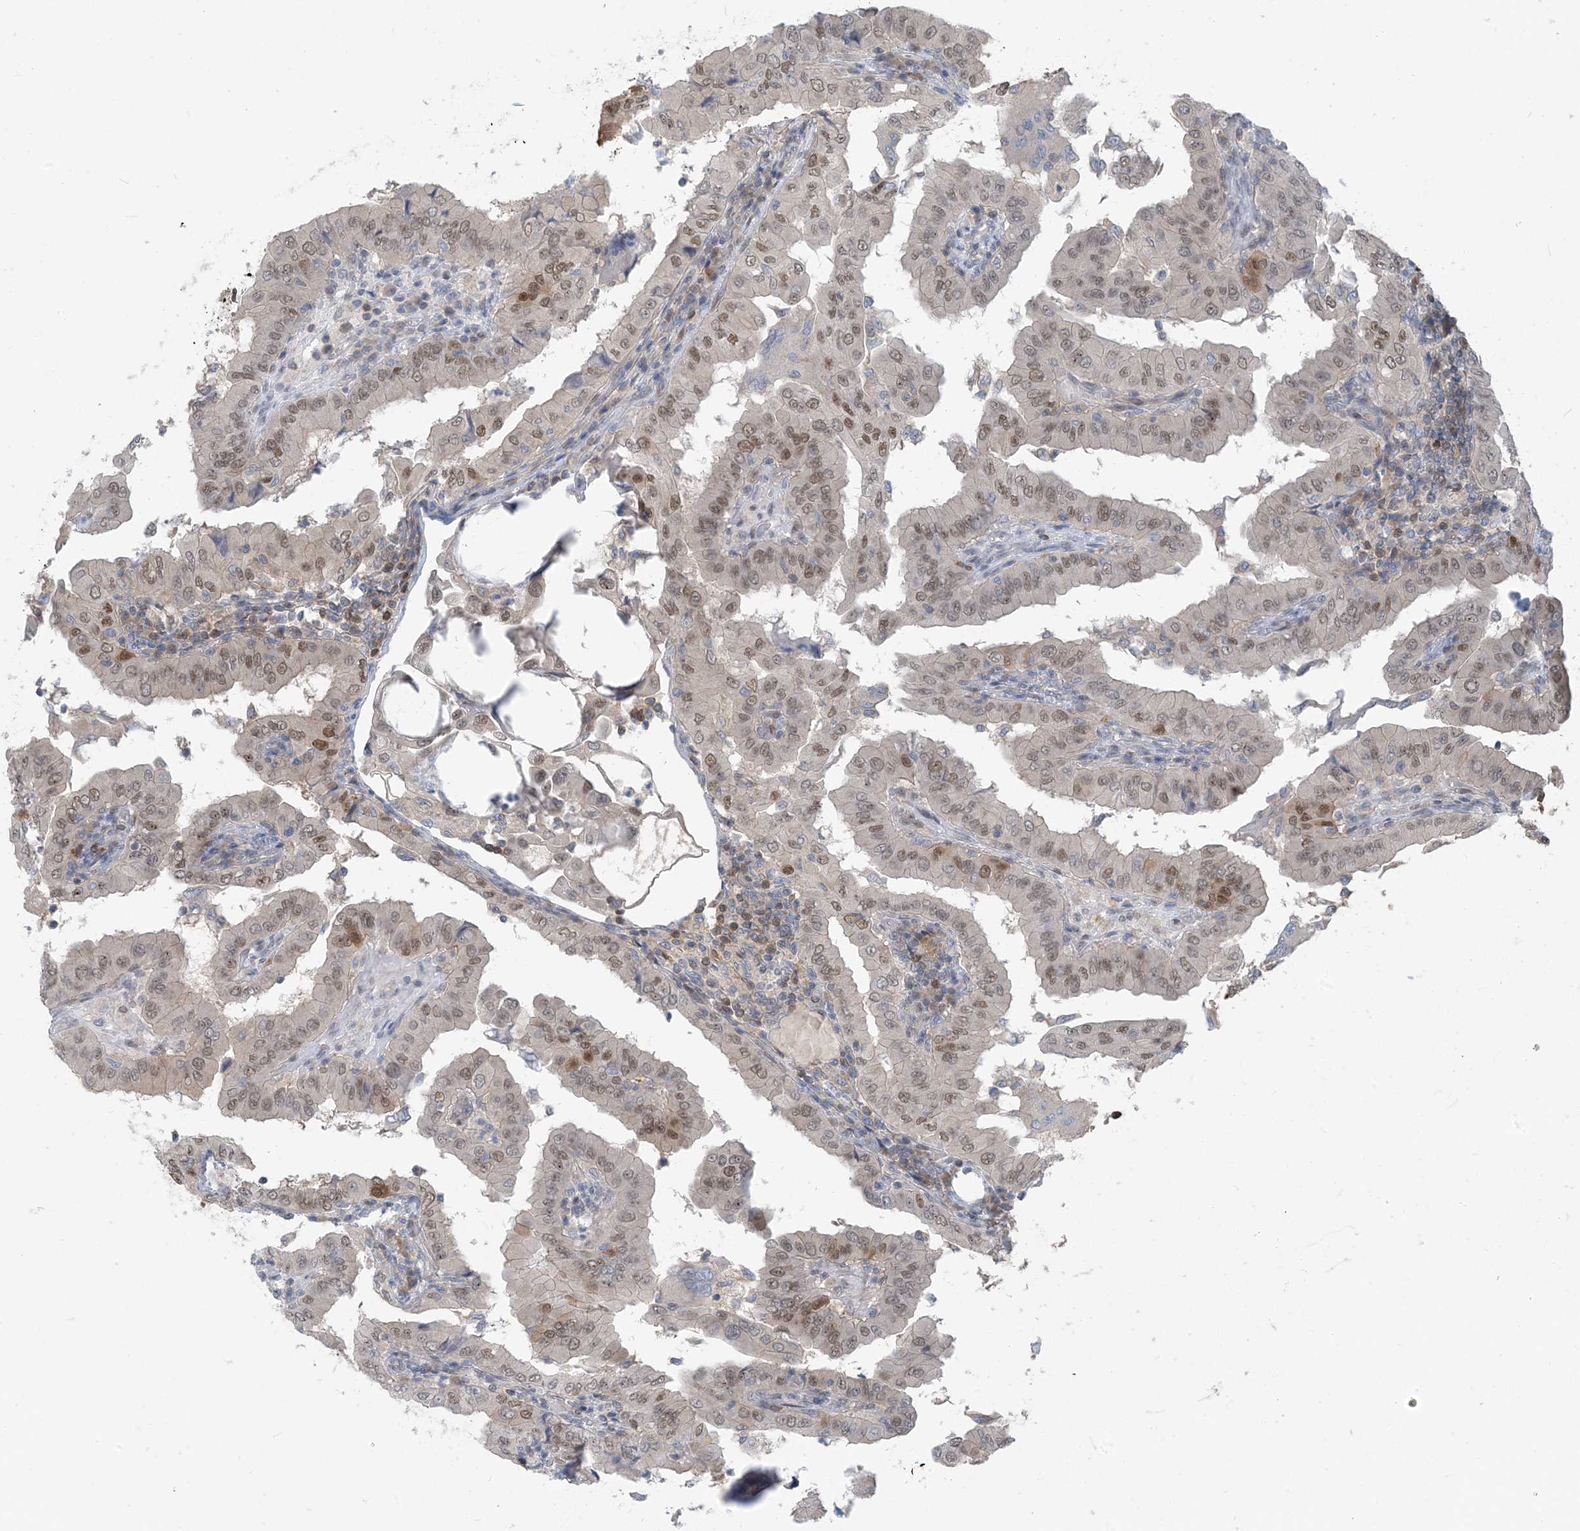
{"staining": {"intensity": "weak", "quantity": ">75%", "location": "nuclear"}, "tissue": "thyroid cancer", "cell_type": "Tumor cells", "image_type": "cancer", "snomed": [{"axis": "morphology", "description": "Papillary adenocarcinoma, NOS"}, {"axis": "topography", "description": "Thyroid gland"}], "caption": "Immunohistochemical staining of human thyroid cancer exhibits low levels of weak nuclear protein positivity in about >75% of tumor cells. The staining is performed using DAB (3,3'-diaminobenzidine) brown chromogen to label protein expression. The nuclei are counter-stained blue using hematoxylin.", "gene": "ZC3H12A", "patient": {"sex": "male", "age": 33}}